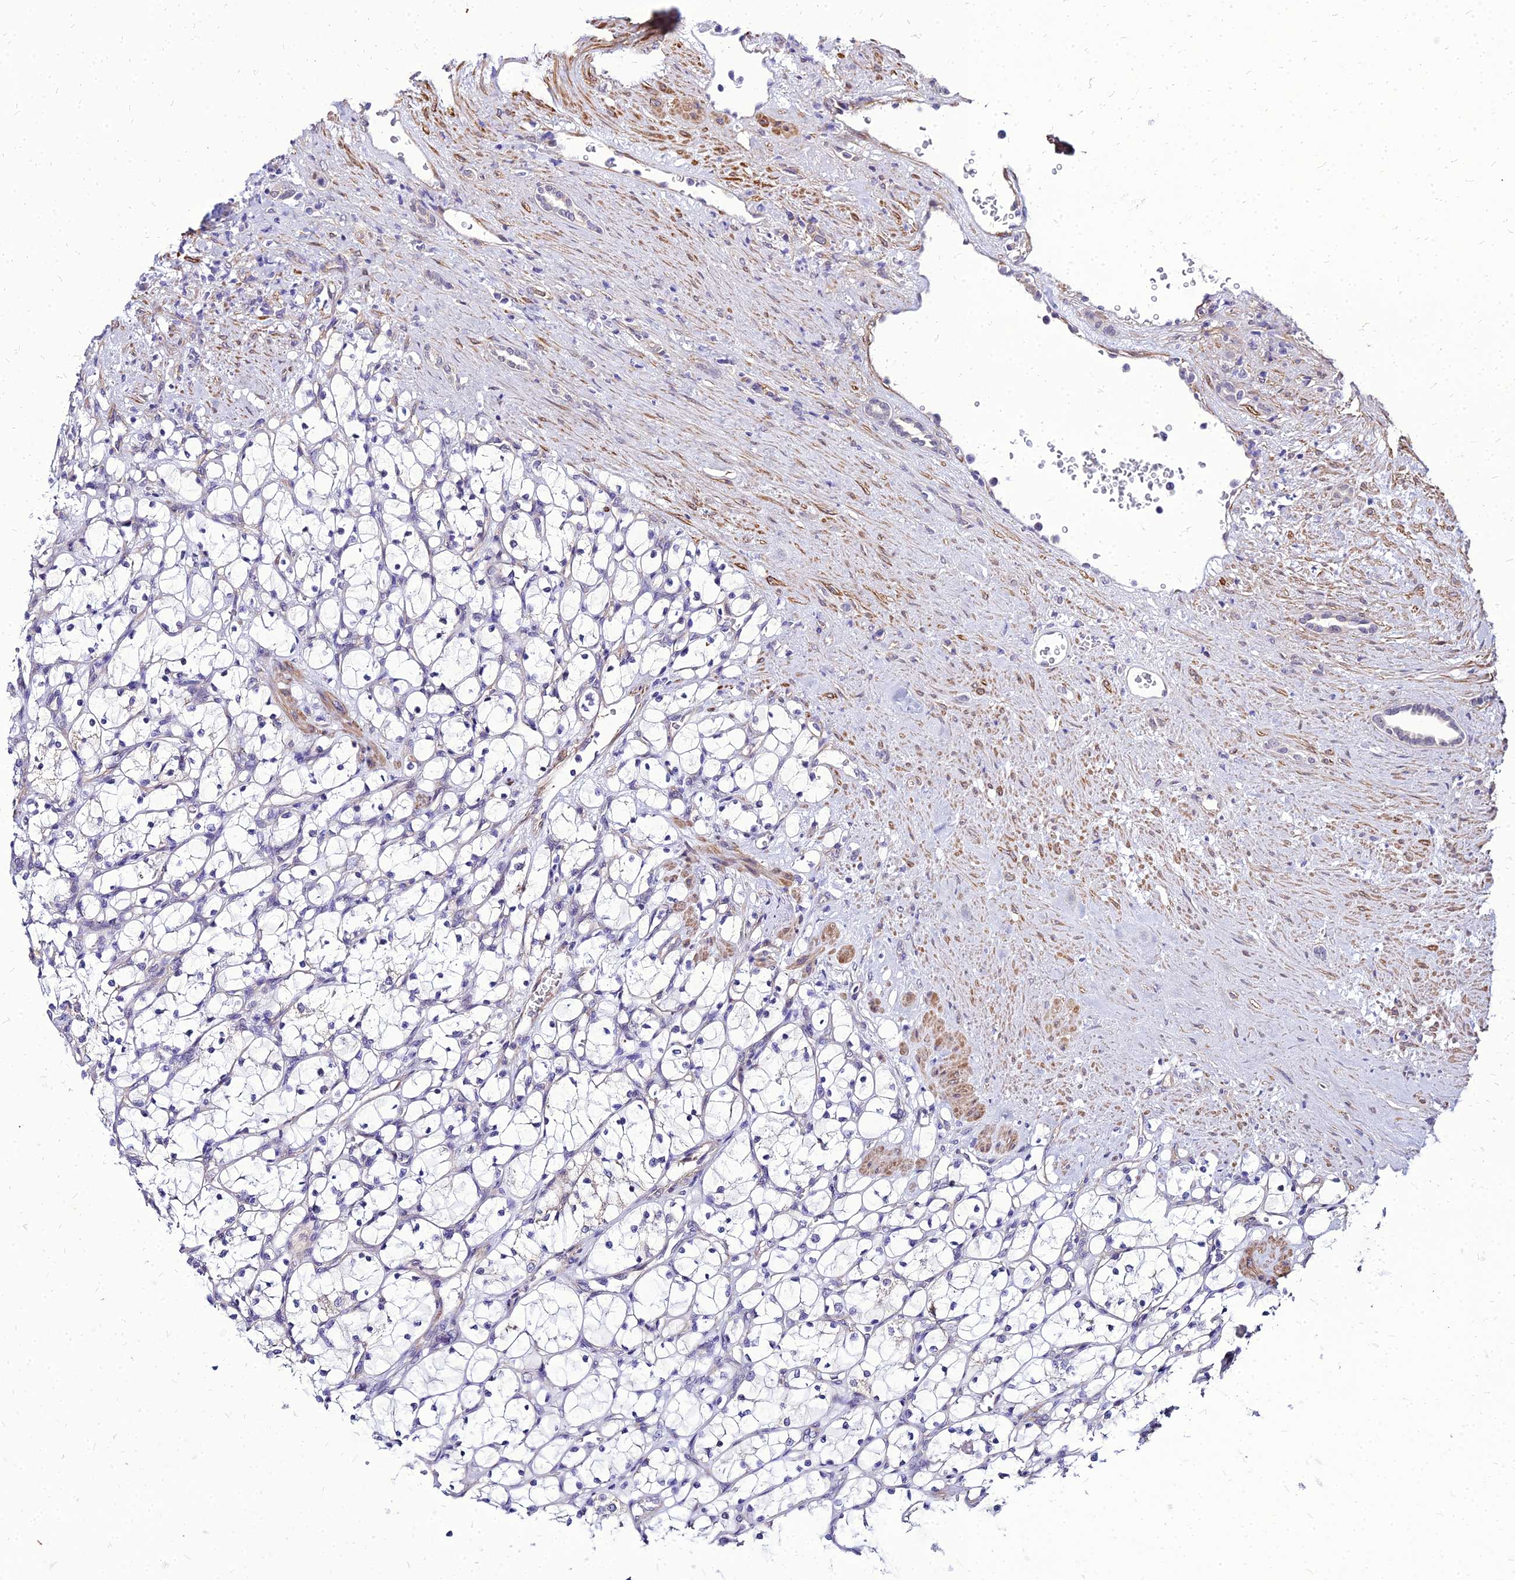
{"staining": {"intensity": "negative", "quantity": "none", "location": "none"}, "tissue": "renal cancer", "cell_type": "Tumor cells", "image_type": "cancer", "snomed": [{"axis": "morphology", "description": "Adenocarcinoma, NOS"}, {"axis": "topography", "description": "Kidney"}], "caption": "Immunohistochemistry (IHC) of renal cancer (adenocarcinoma) reveals no positivity in tumor cells.", "gene": "YEATS2", "patient": {"sex": "female", "age": 69}}